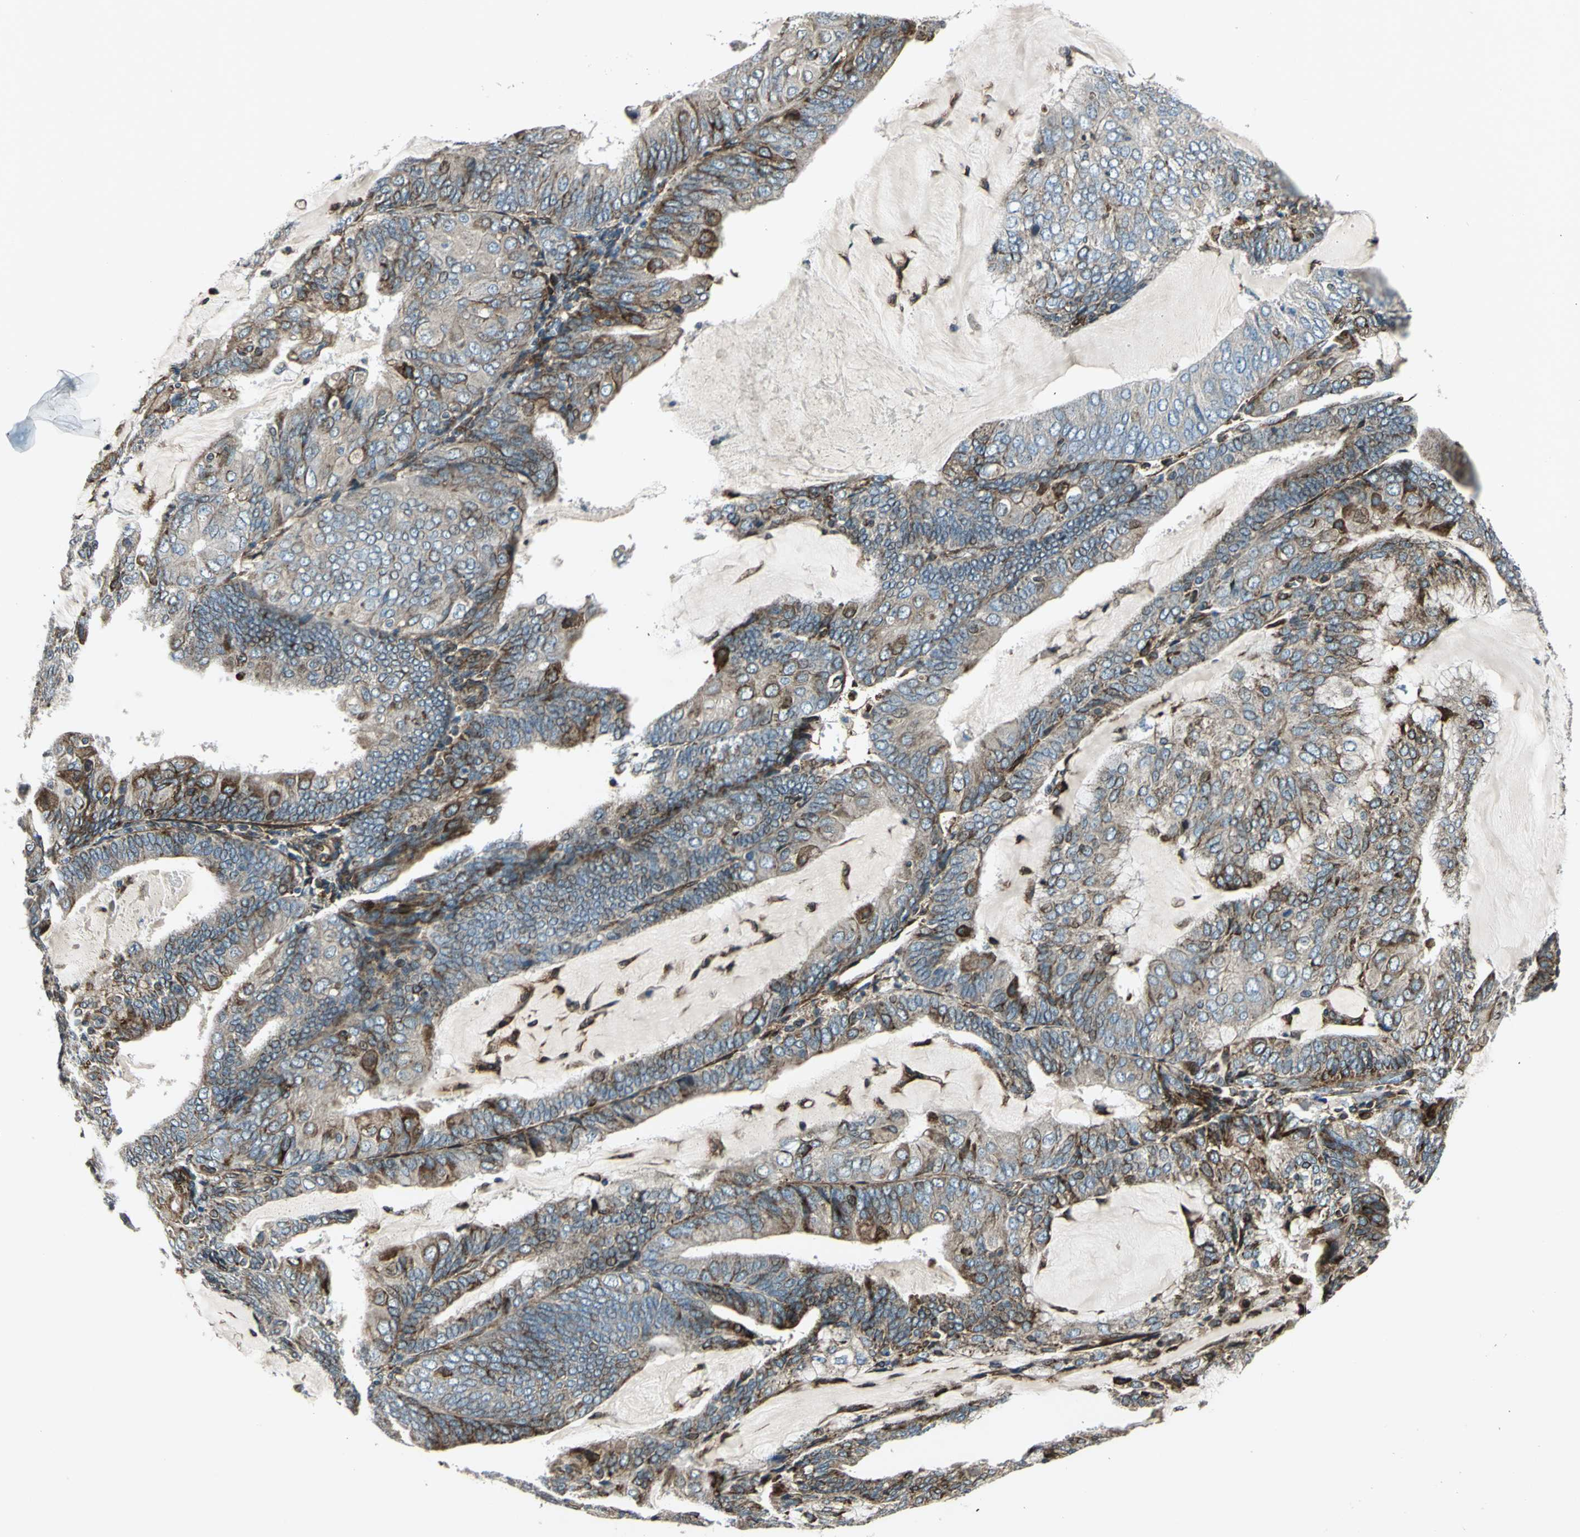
{"staining": {"intensity": "strong", "quantity": "25%-75%", "location": "cytoplasmic/membranous"}, "tissue": "endometrial cancer", "cell_type": "Tumor cells", "image_type": "cancer", "snomed": [{"axis": "morphology", "description": "Adenocarcinoma, NOS"}, {"axis": "topography", "description": "Endometrium"}], "caption": "Human endometrial adenocarcinoma stained for a protein (brown) exhibits strong cytoplasmic/membranous positive expression in approximately 25%-75% of tumor cells.", "gene": "HTATIP2", "patient": {"sex": "female", "age": 81}}